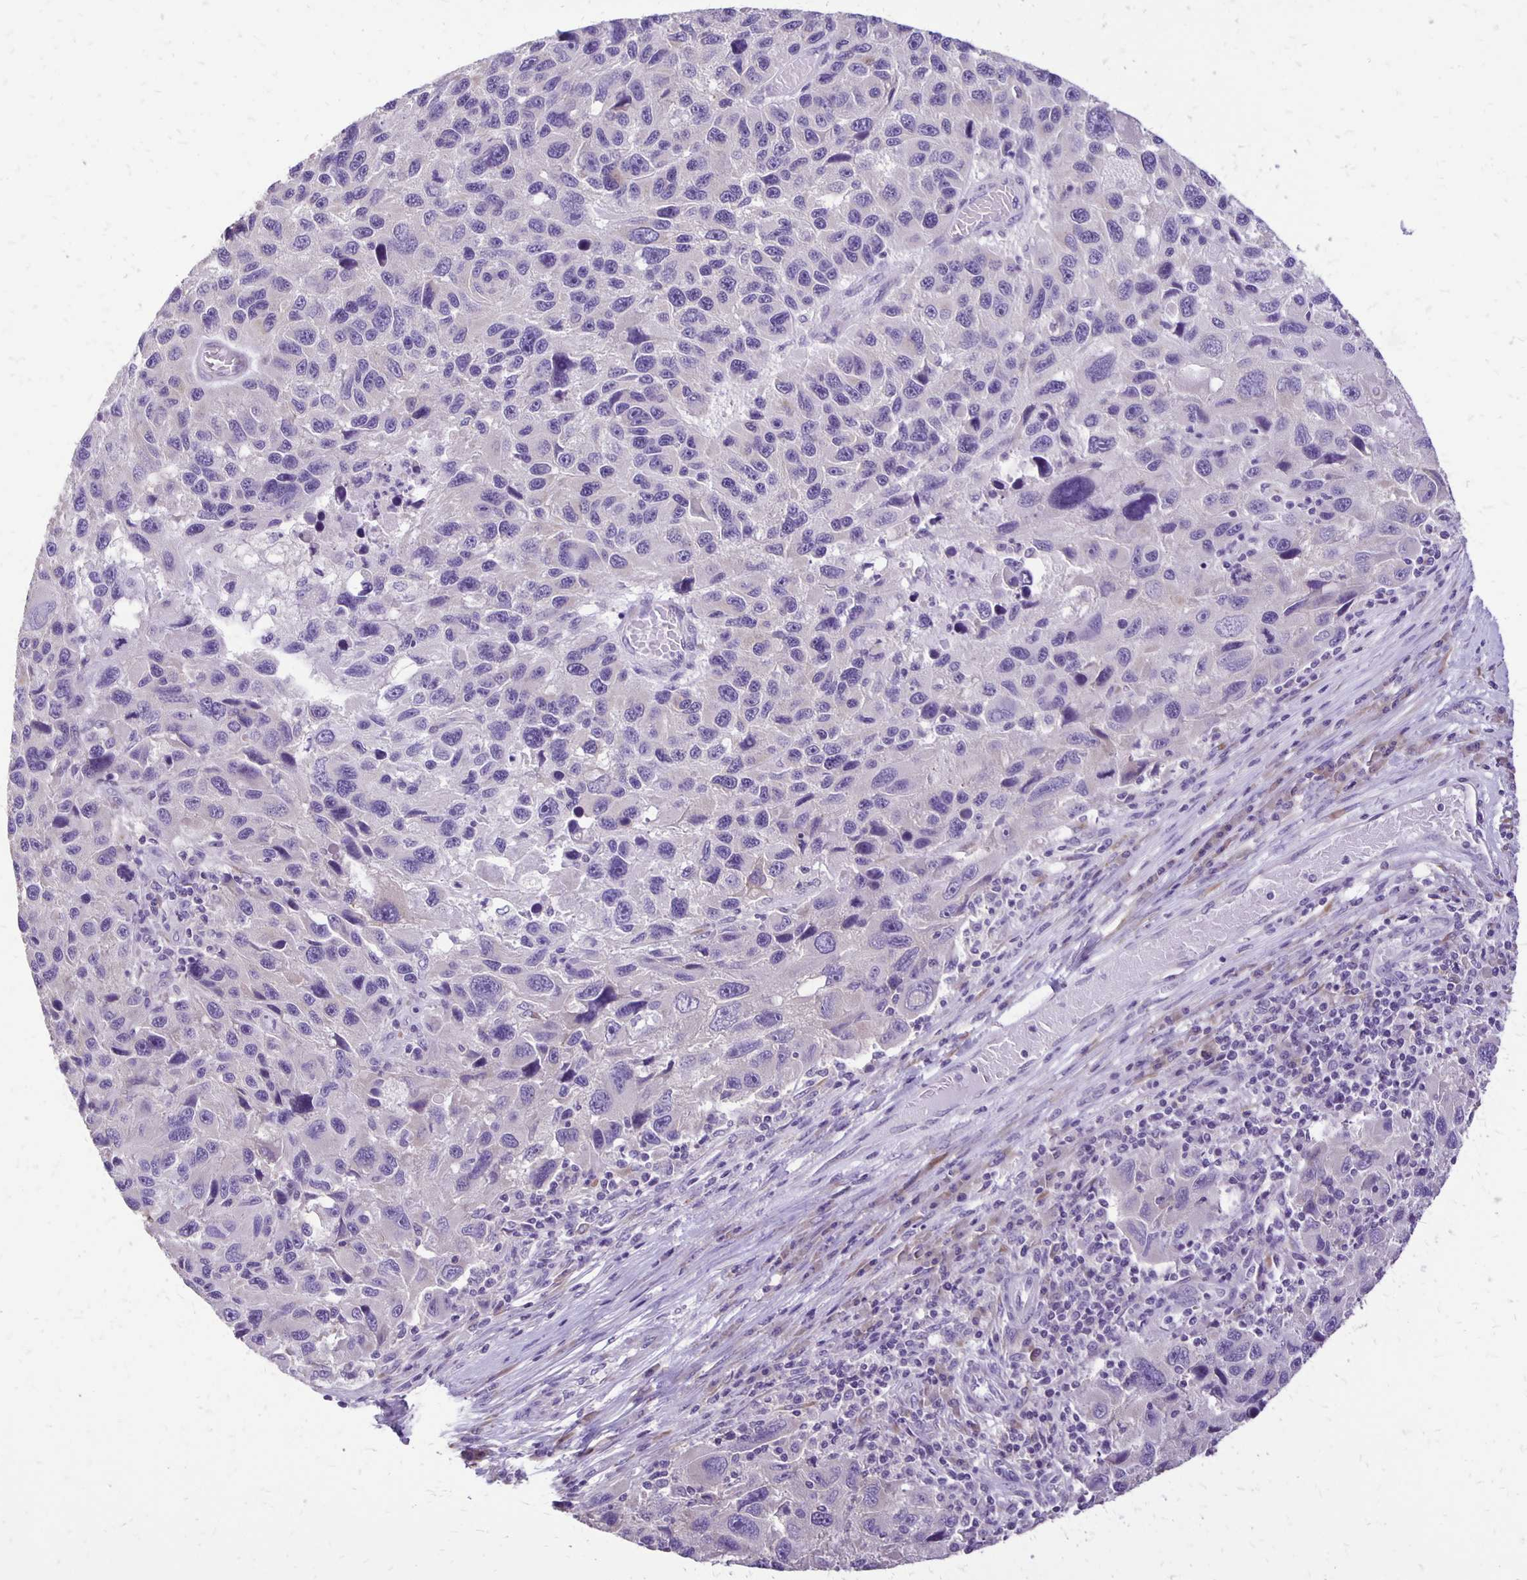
{"staining": {"intensity": "negative", "quantity": "none", "location": "none"}, "tissue": "melanoma", "cell_type": "Tumor cells", "image_type": "cancer", "snomed": [{"axis": "morphology", "description": "Malignant melanoma, NOS"}, {"axis": "topography", "description": "Skin"}], "caption": "A histopathology image of human melanoma is negative for staining in tumor cells.", "gene": "ANKRD45", "patient": {"sex": "male", "age": 53}}